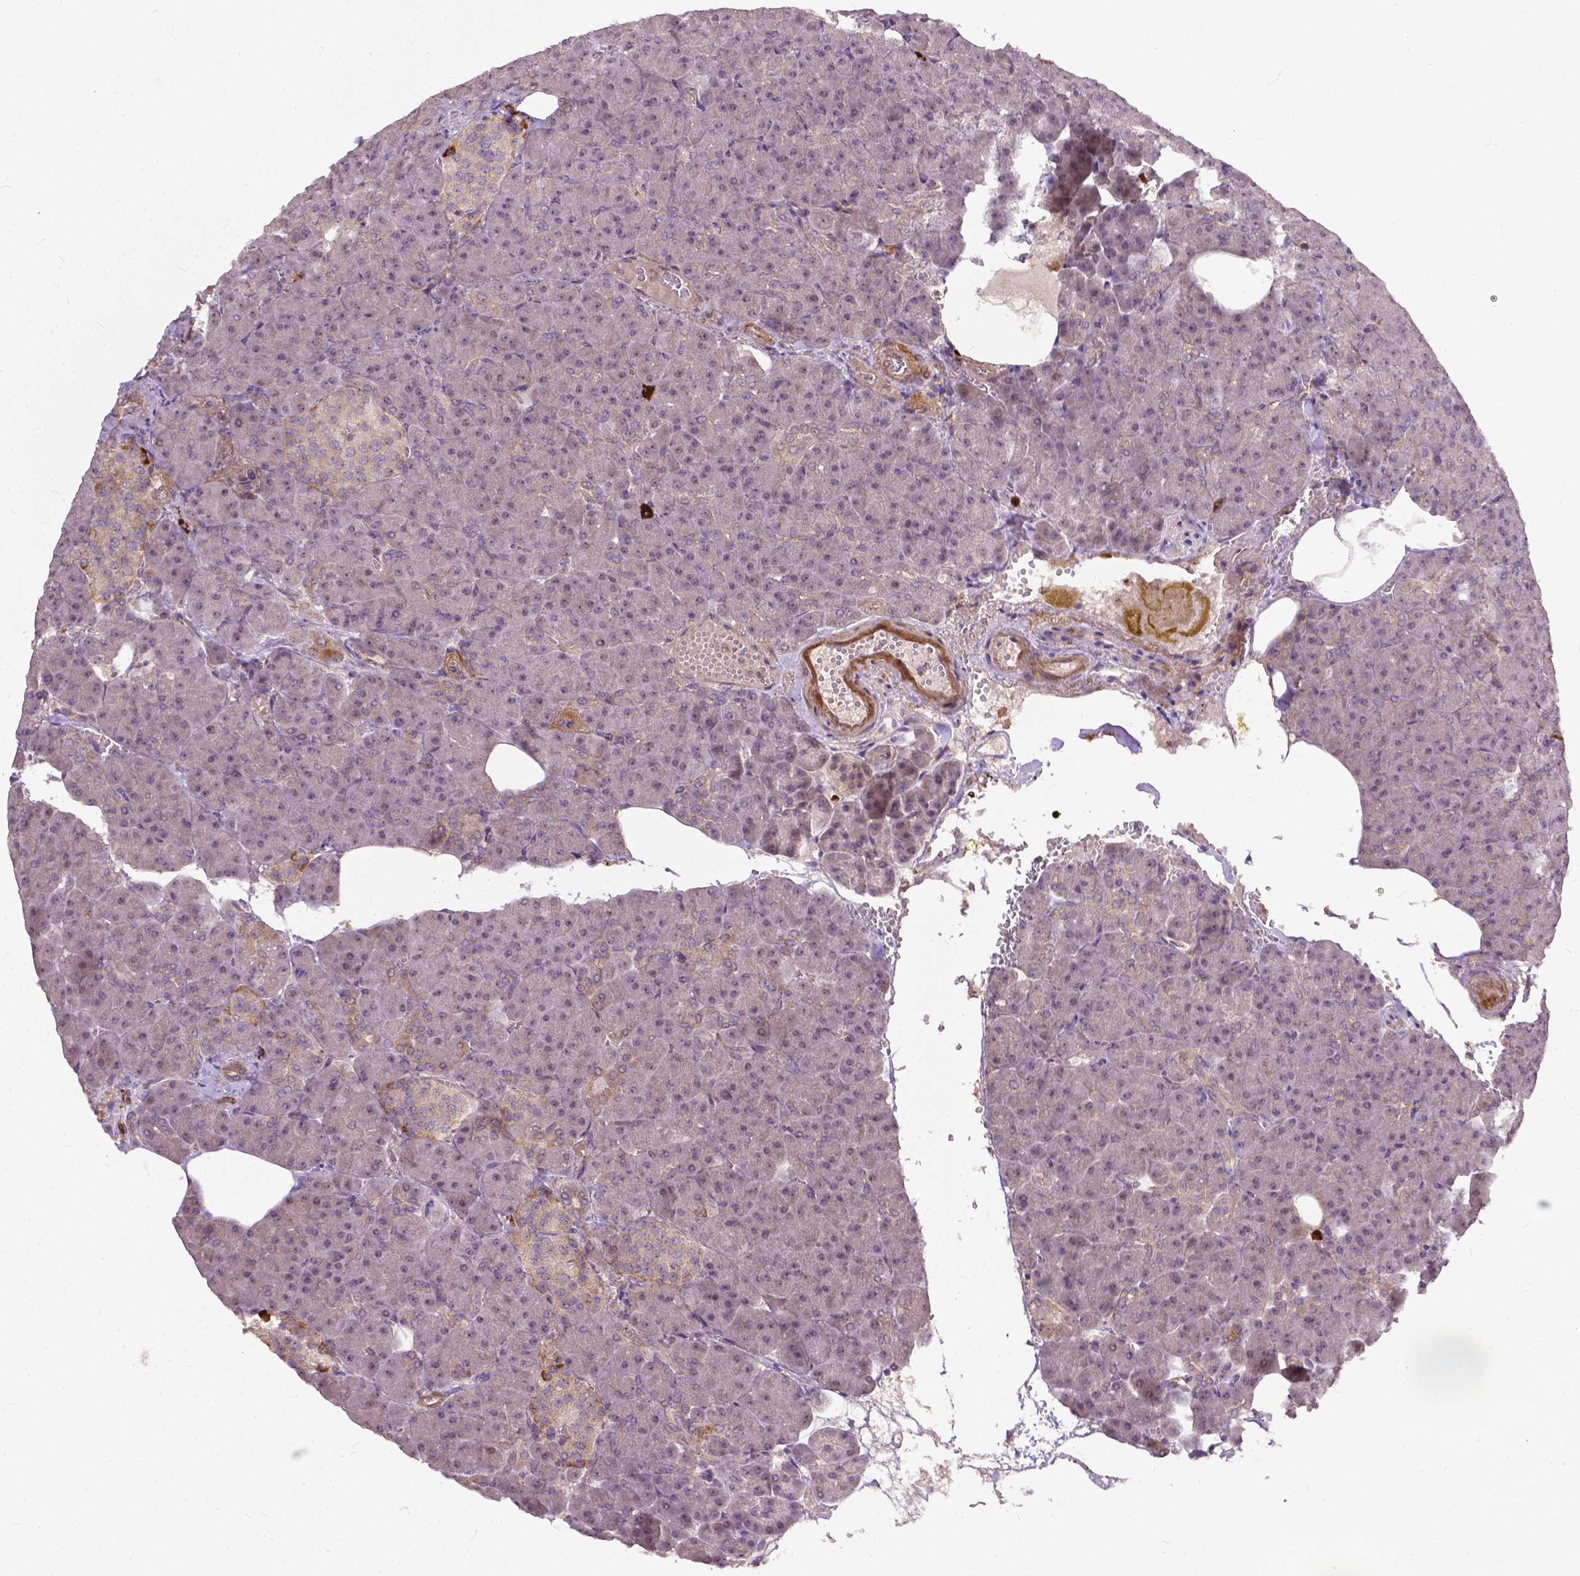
{"staining": {"intensity": "strong", "quantity": "<25%", "location": "cytoplasmic/membranous"}, "tissue": "pancreas", "cell_type": "Exocrine glandular cells", "image_type": "normal", "snomed": [{"axis": "morphology", "description": "Normal tissue, NOS"}, {"axis": "topography", "description": "Pancreas"}], "caption": "The micrograph demonstrates immunohistochemical staining of normal pancreas. There is strong cytoplasmic/membranous expression is present in about <25% of exocrine glandular cells.", "gene": "PARP3", "patient": {"sex": "female", "age": 74}}